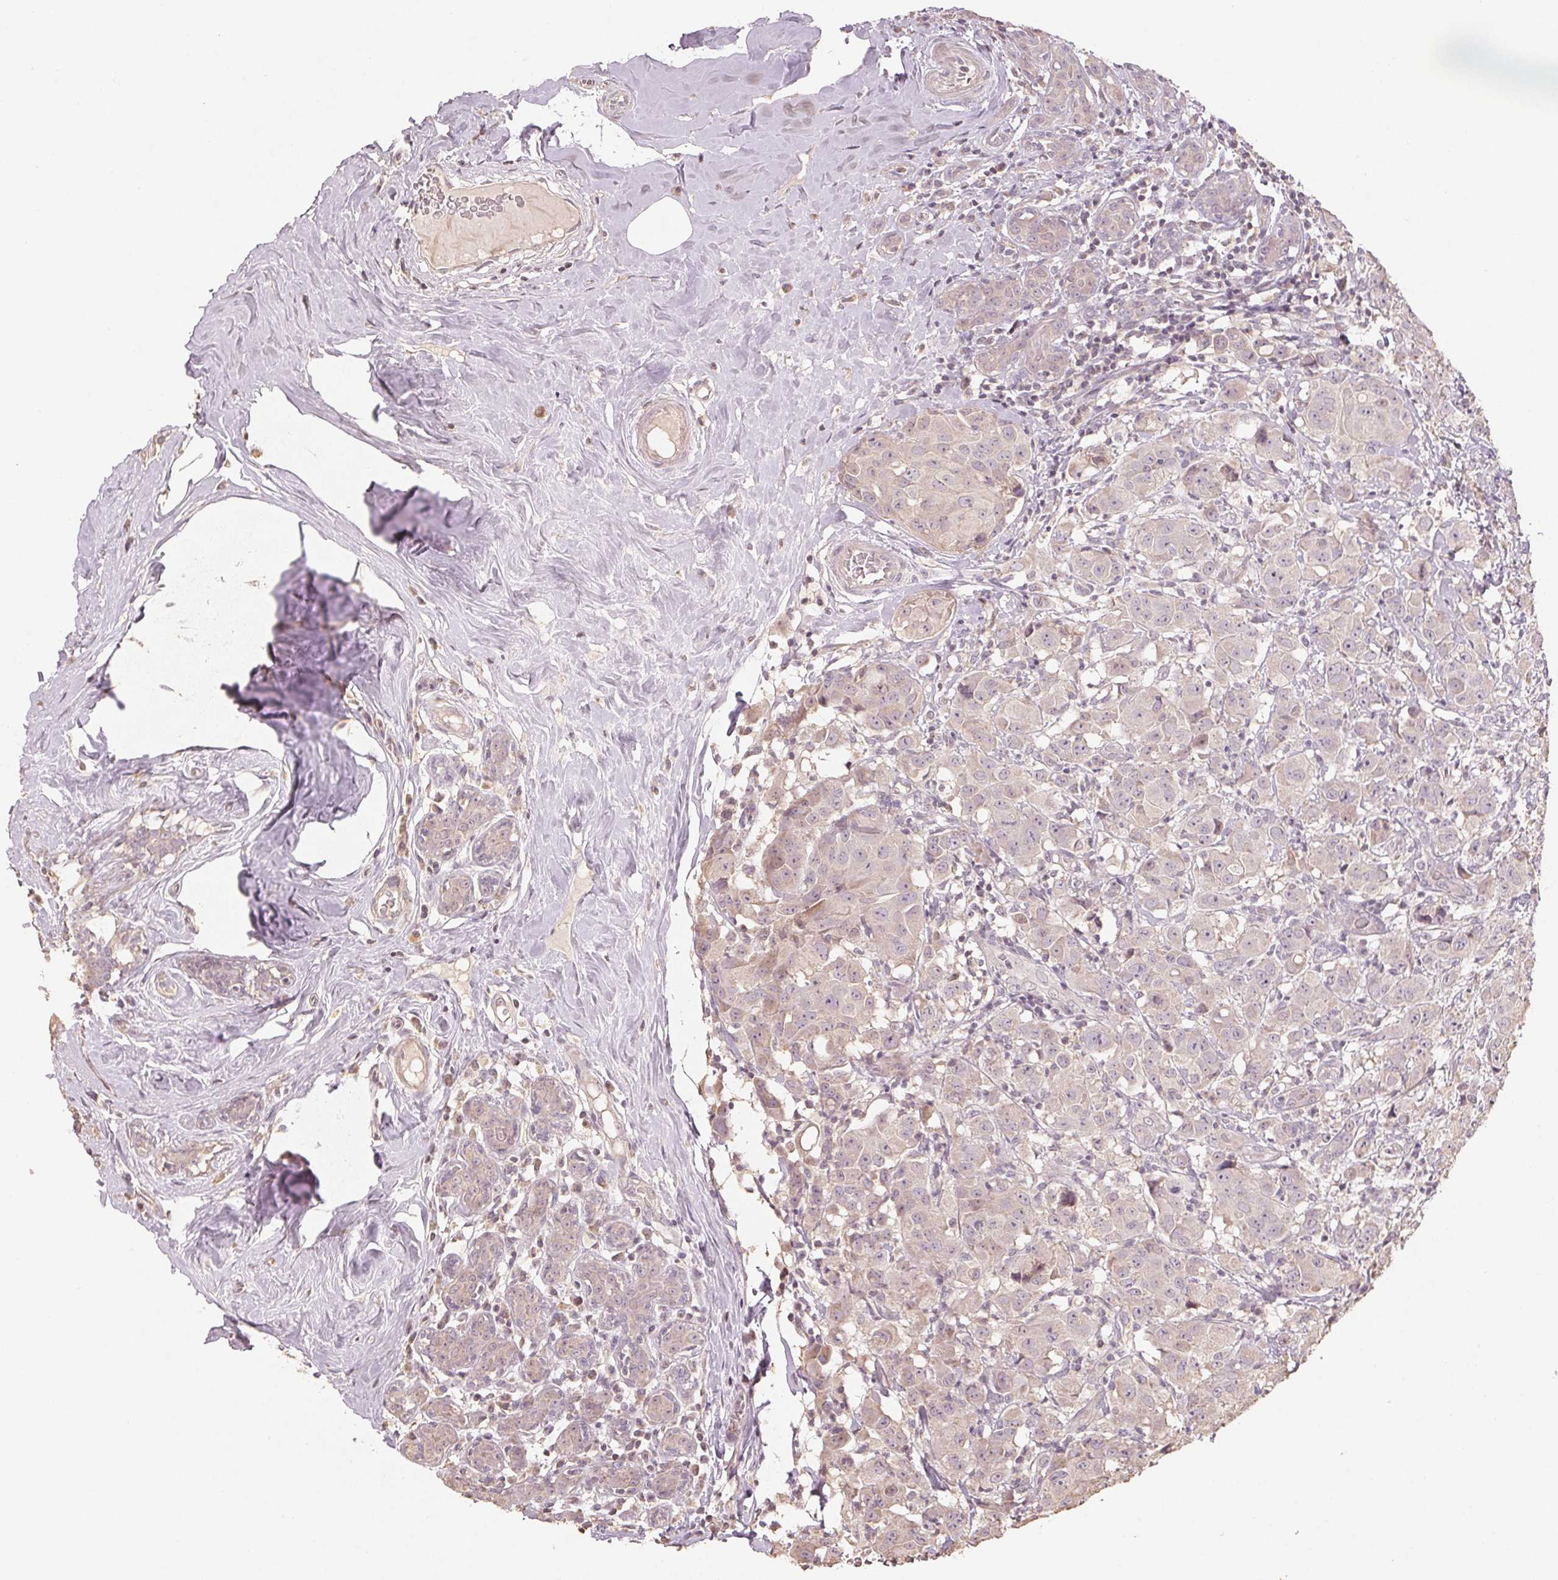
{"staining": {"intensity": "negative", "quantity": "none", "location": "none"}, "tissue": "breast cancer", "cell_type": "Tumor cells", "image_type": "cancer", "snomed": [{"axis": "morphology", "description": "Normal tissue, NOS"}, {"axis": "morphology", "description": "Duct carcinoma"}, {"axis": "topography", "description": "Breast"}], "caption": "Photomicrograph shows no significant protein expression in tumor cells of invasive ductal carcinoma (breast).", "gene": "COX14", "patient": {"sex": "female", "age": 43}}